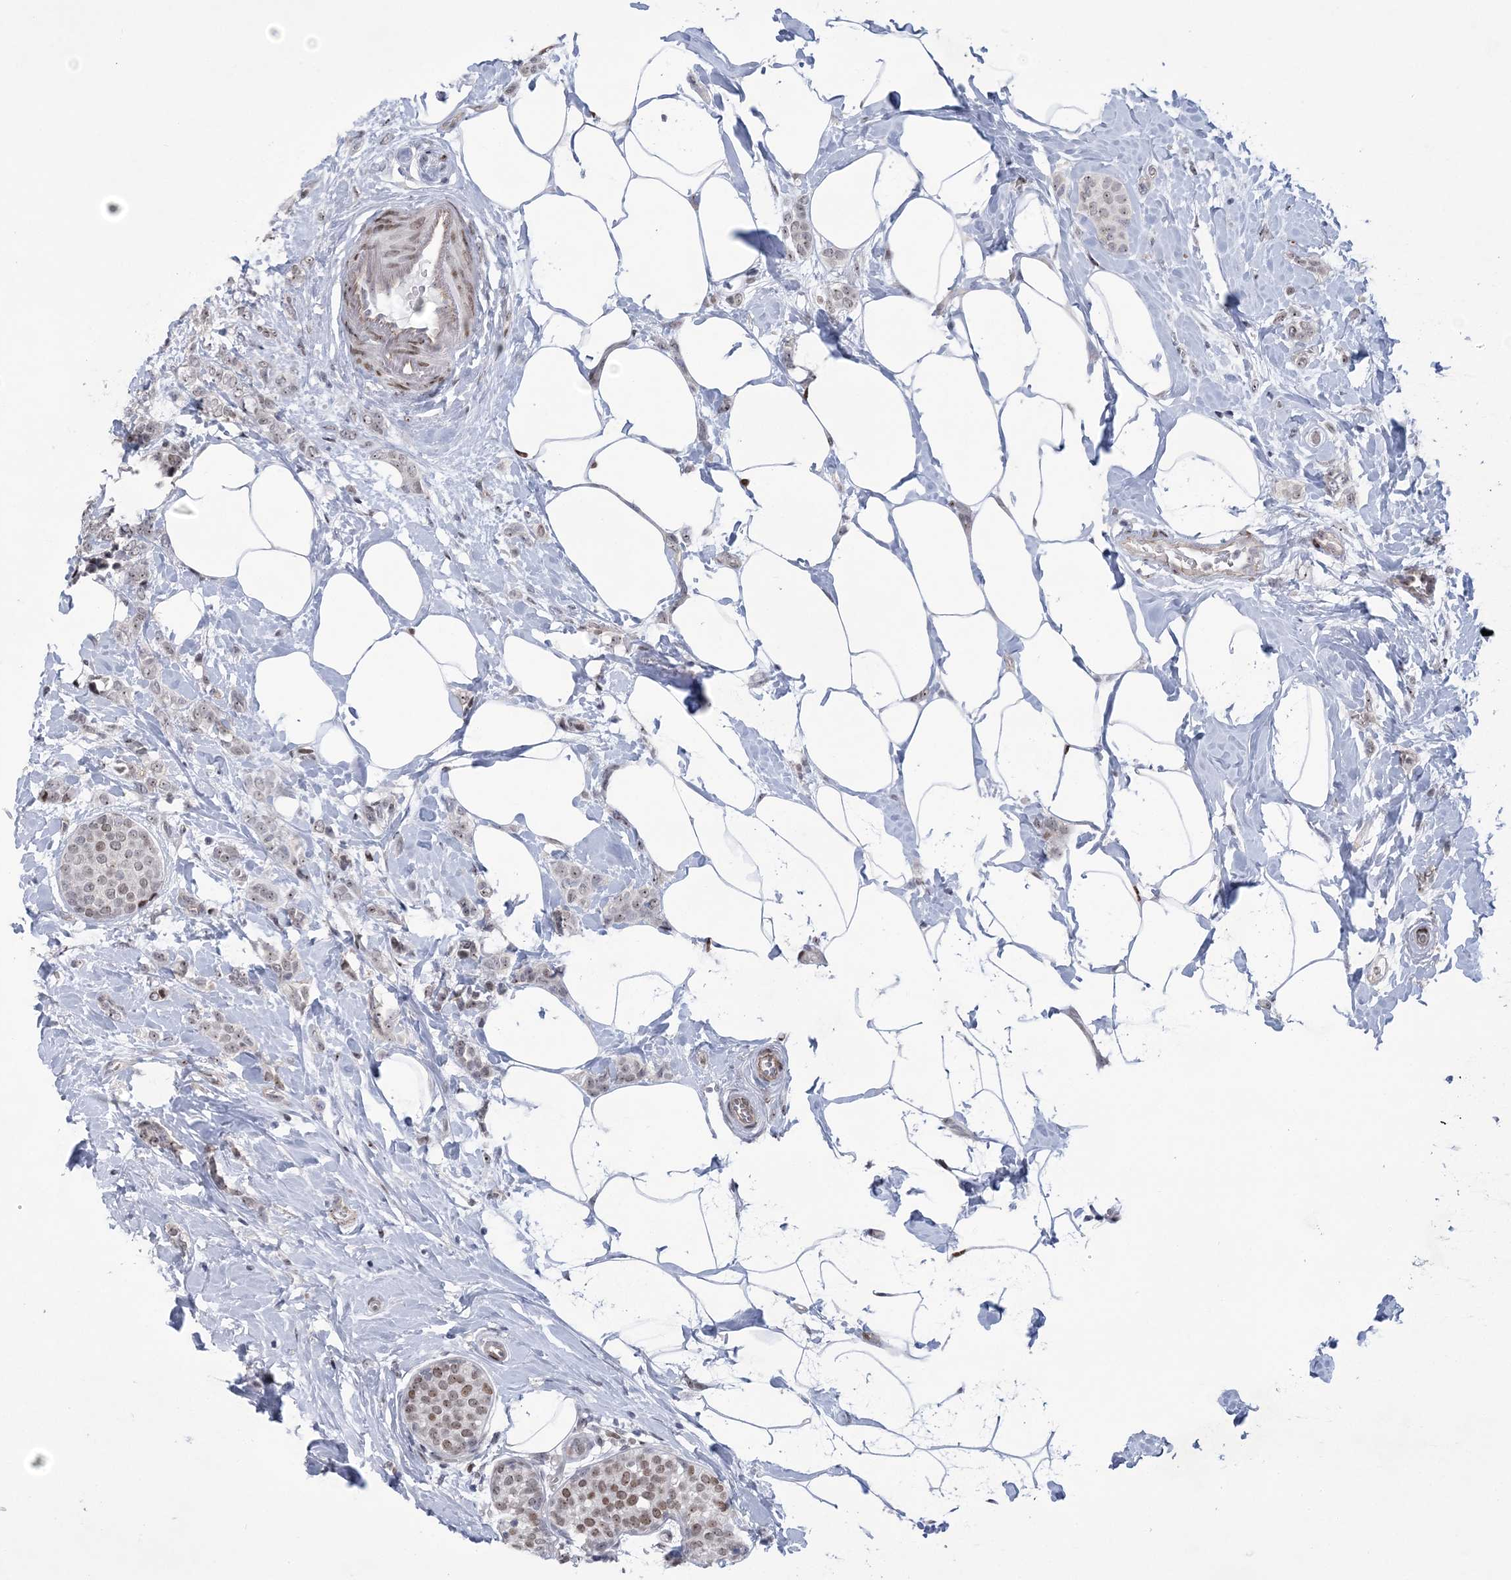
{"staining": {"intensity": "weak", "quantity": "25%-75%", "location": "nuclear"}, "tissue": "breast cancer", "cell_type": "Tumor cells", "image_type": "cancer", "snomed": [{"axis": "morphology", "description": "Lobular carcinoma, in situ"}, {"axis": "morphology", "description": "Lobular carcinoma"}, {"axis": "topography", "description": "Breast"}], "caption": "Protein staining reveals weak nuclear positivity in about 25%-75% of tumor cells in breast cancer (lobular carcinoma in situ). (DAB IHC, brown staining for protein, blue staining for nuclei).", "gene": "HOMEZ", "patient": {"sex": "female", "age": 41}}